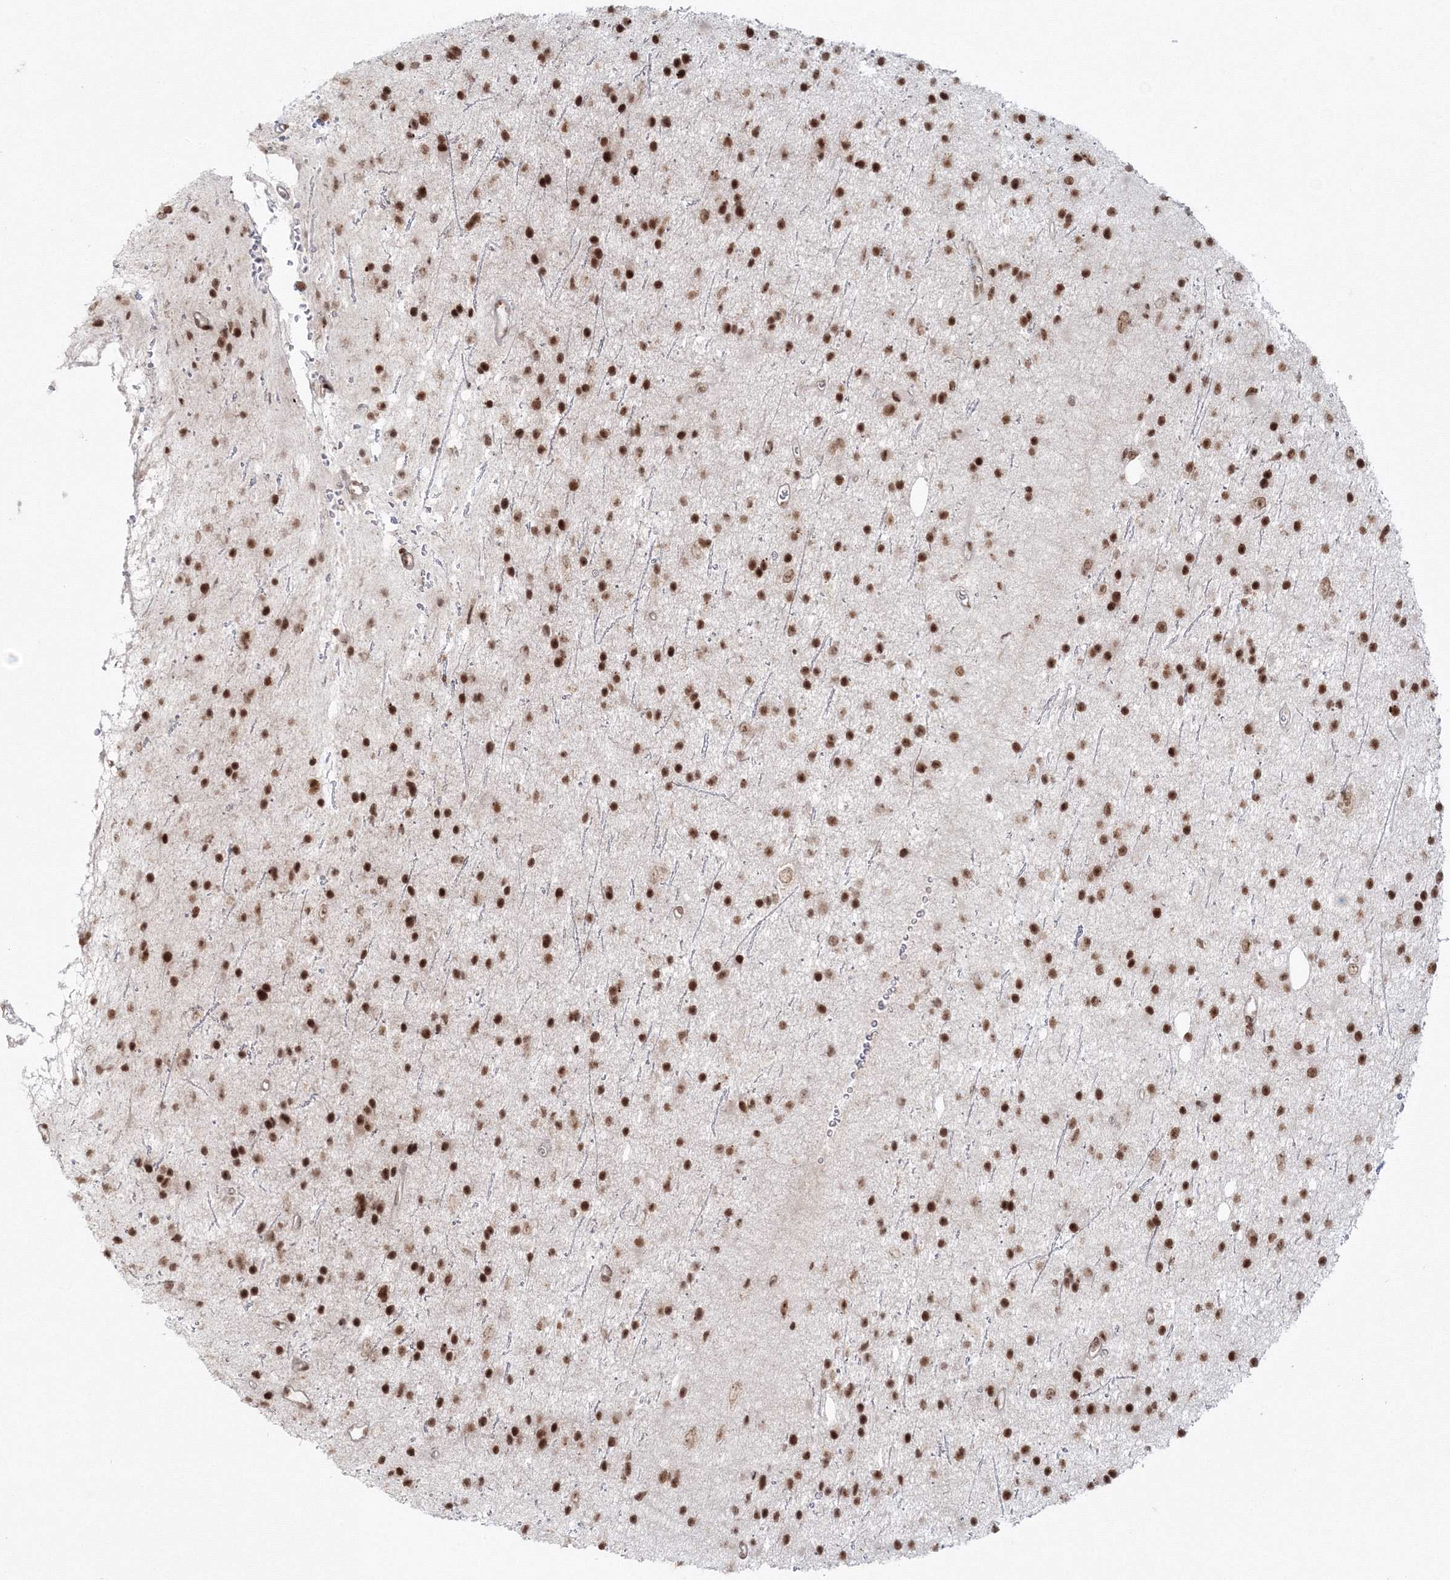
{"staining": {"intensity": "strong", "quantity": ">75%", "location": "nuclear"}, "tissue": "glioma", "cell_type": "Tumor cells", "image_type": "cancer", "snomed": [{"axis": "morphology", "description": "Glioma, malignant, Low grade"}, {"axis": "topography", "description": "Cerebral cortex"}], "caption": "Tumor cells display high levels of strong nuclear expression in approximately >75% of cells in human glioma.", "gene": "KIF20A", "patient": {"sex": "female", "age": 39}}